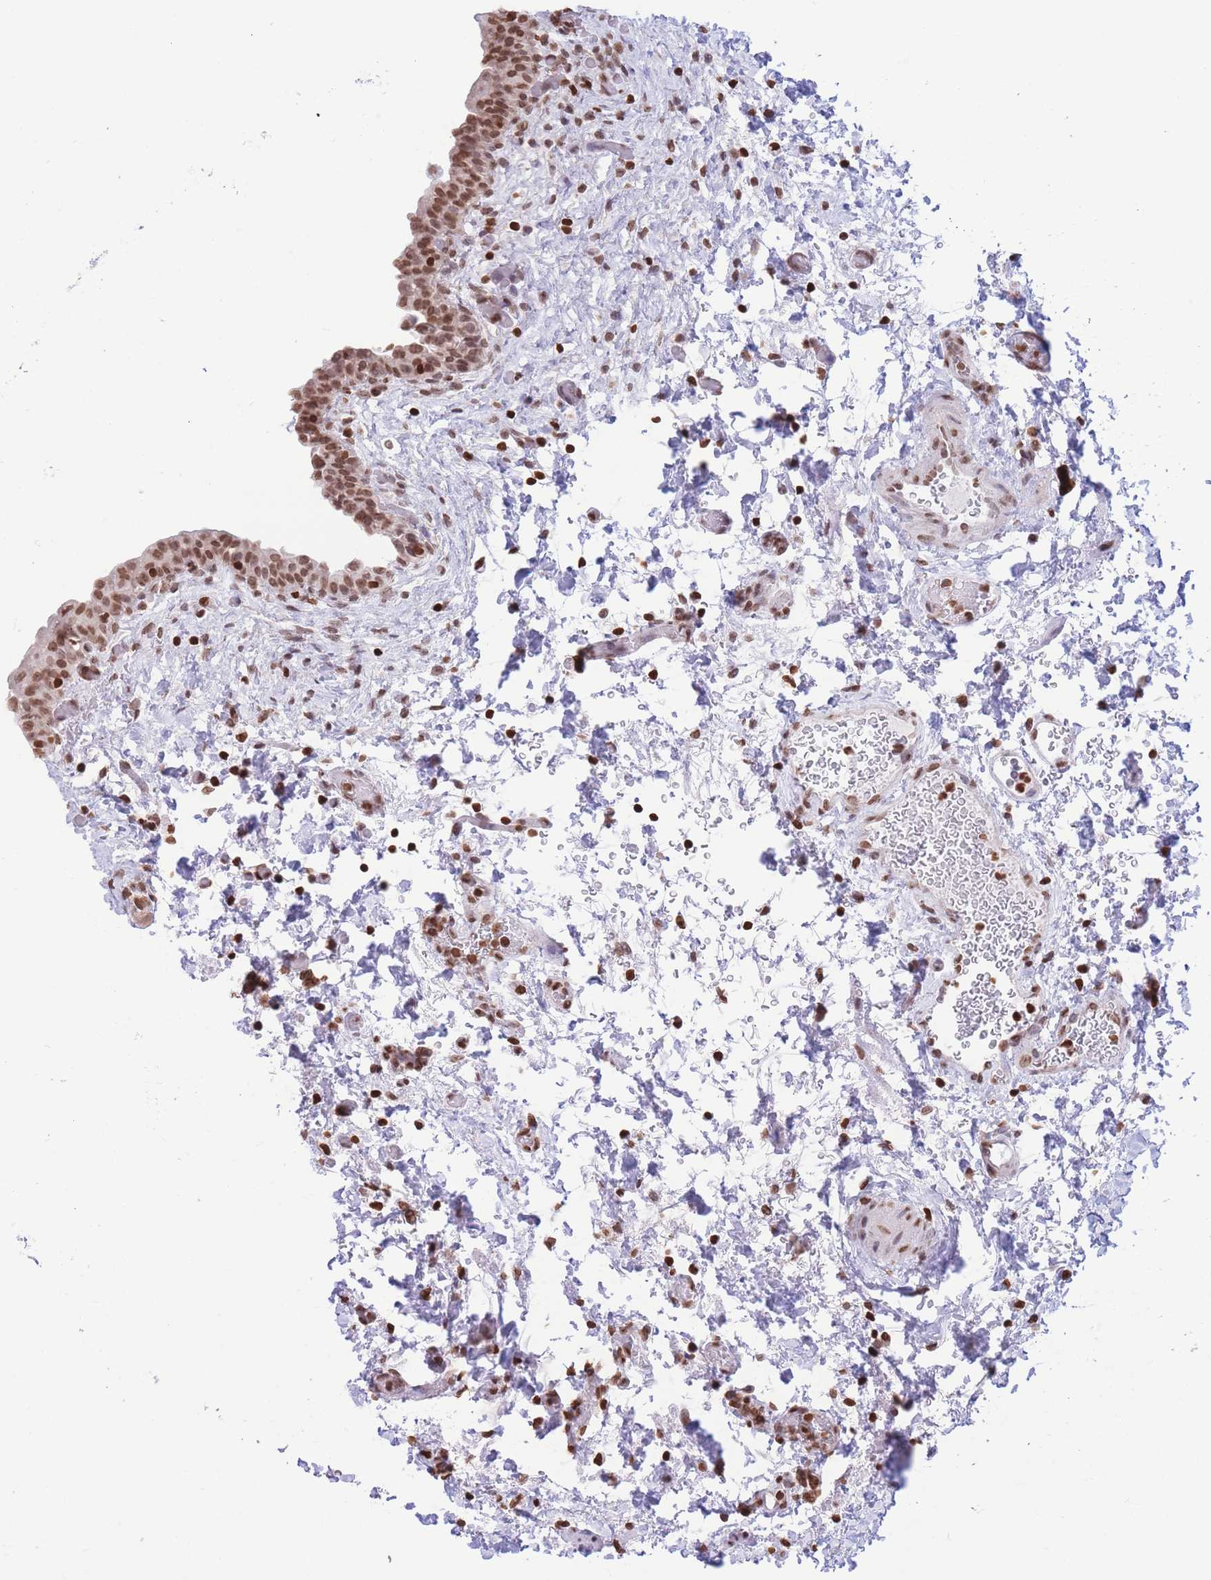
{"staining": {"intensity": "moderate", "quantity": ">75%", "location": "nuclear"}, "tissue": "urinary bladder", "cell_type": "Urothelial cells", "image_type": "normal", "snomed": [{"axis": "morphology", "description": "Normal tissue, NOS"}, {"axis": "topography", "description": "Urinary bladder"}], "caption": "Immunohistochemistry (IHC) of unremarkable urinary bladder shows medium levels of moderate nuclear expression in approximately >75% of urothelial cells. (Stains: DAB (3,3'-diaminobenzidine) in brown, nuclei in blue, Microscopy: brightfield microscopy at high magnification).", "gene": "H2BC10", "patient": {"sex": "male", "age": 69}}